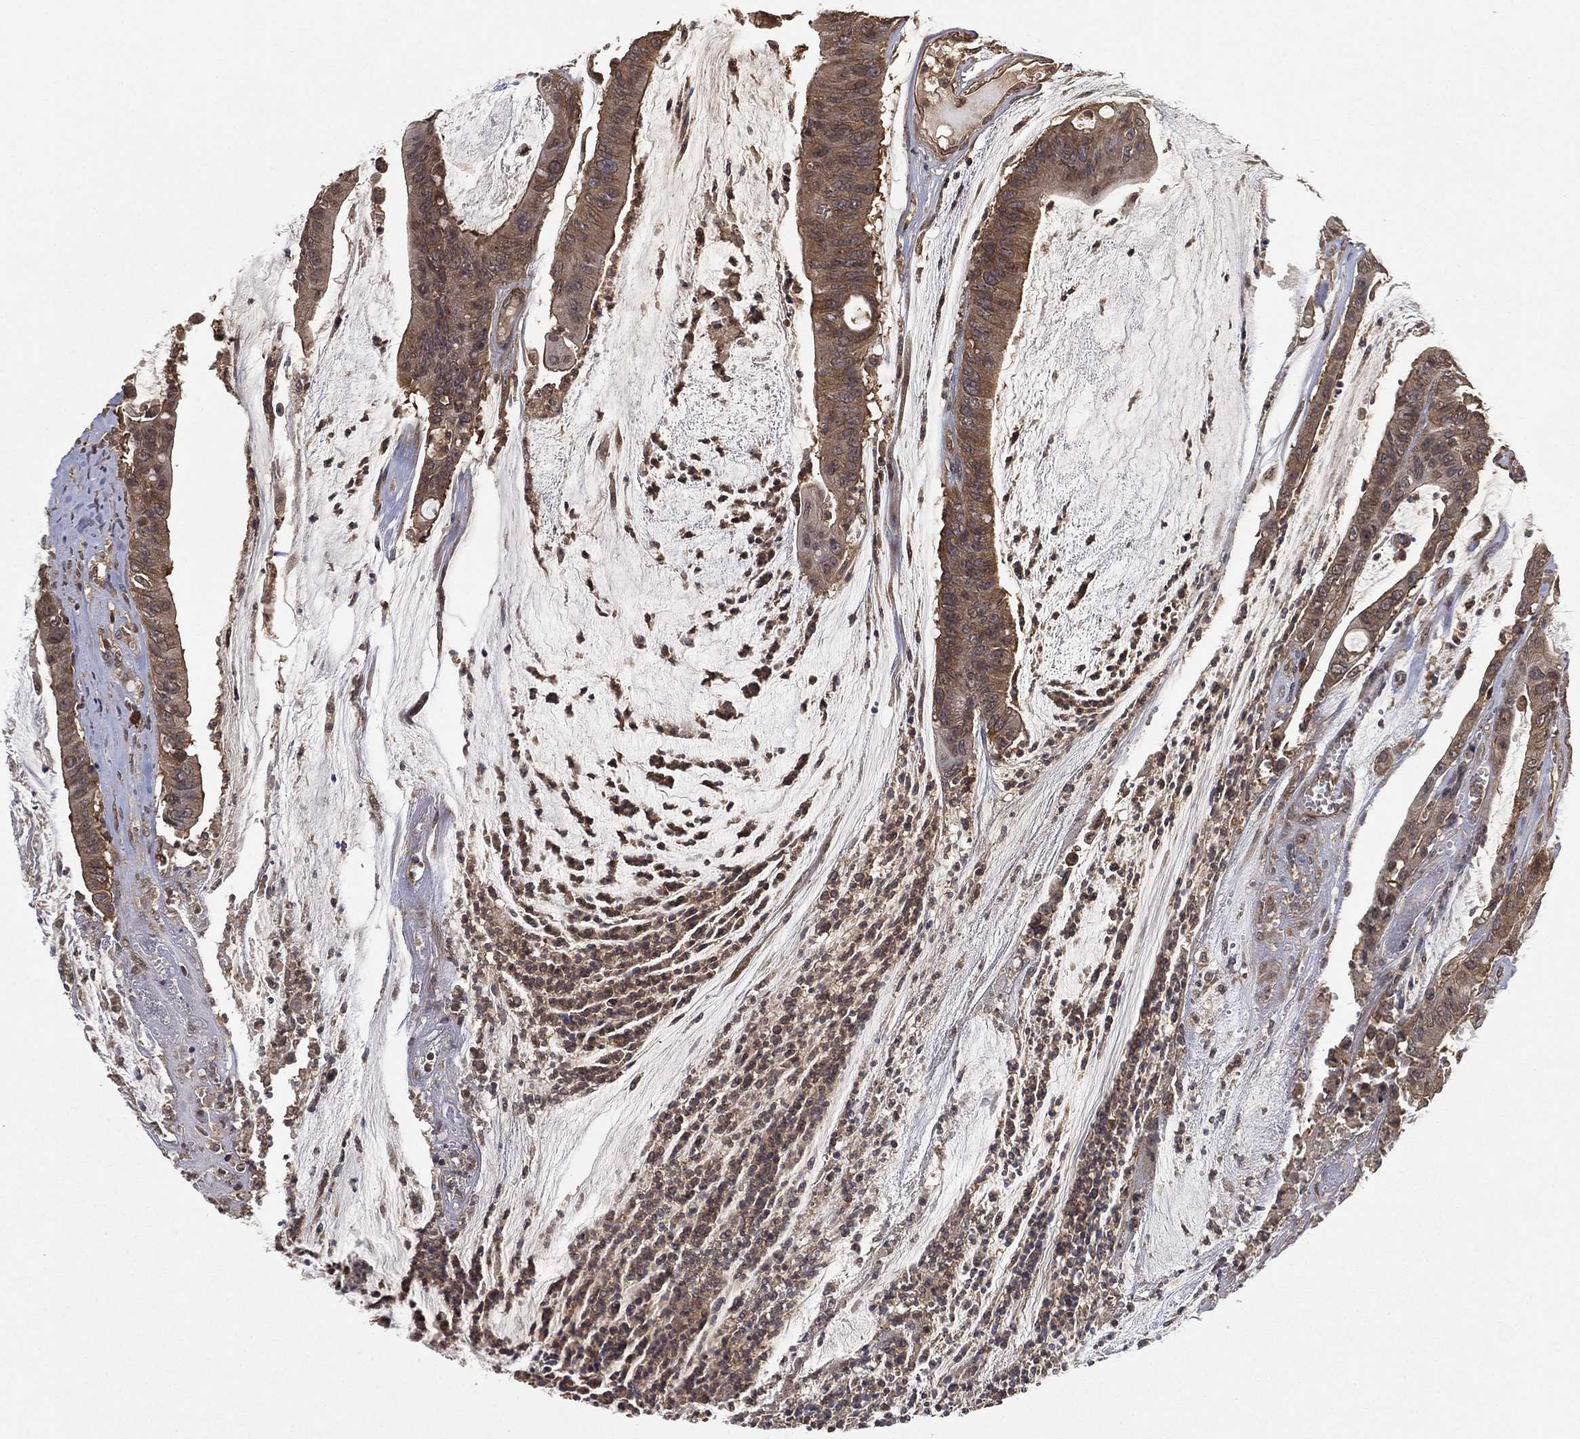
{"staining": {"intensity": "weak", "quantity": ">75%", "location": "cytoplasmic/membranous"}, "tissue": "colorectal cancer", "cell_type": "Tumor cells", "image_type": "cancer", "snomed": [{"axis": "morphology", "description": "Adenocarcinoma, NOS"}, {"axis": "topography", "description": "Colon"}], "caption": "Protein staining reveals weak cytoplasmic/membranous expression in about >75% of tumor cells in colorectal adenocarcinoma.", "gene": "UBA5", "patient": {"sex": "female", "age": 69}}